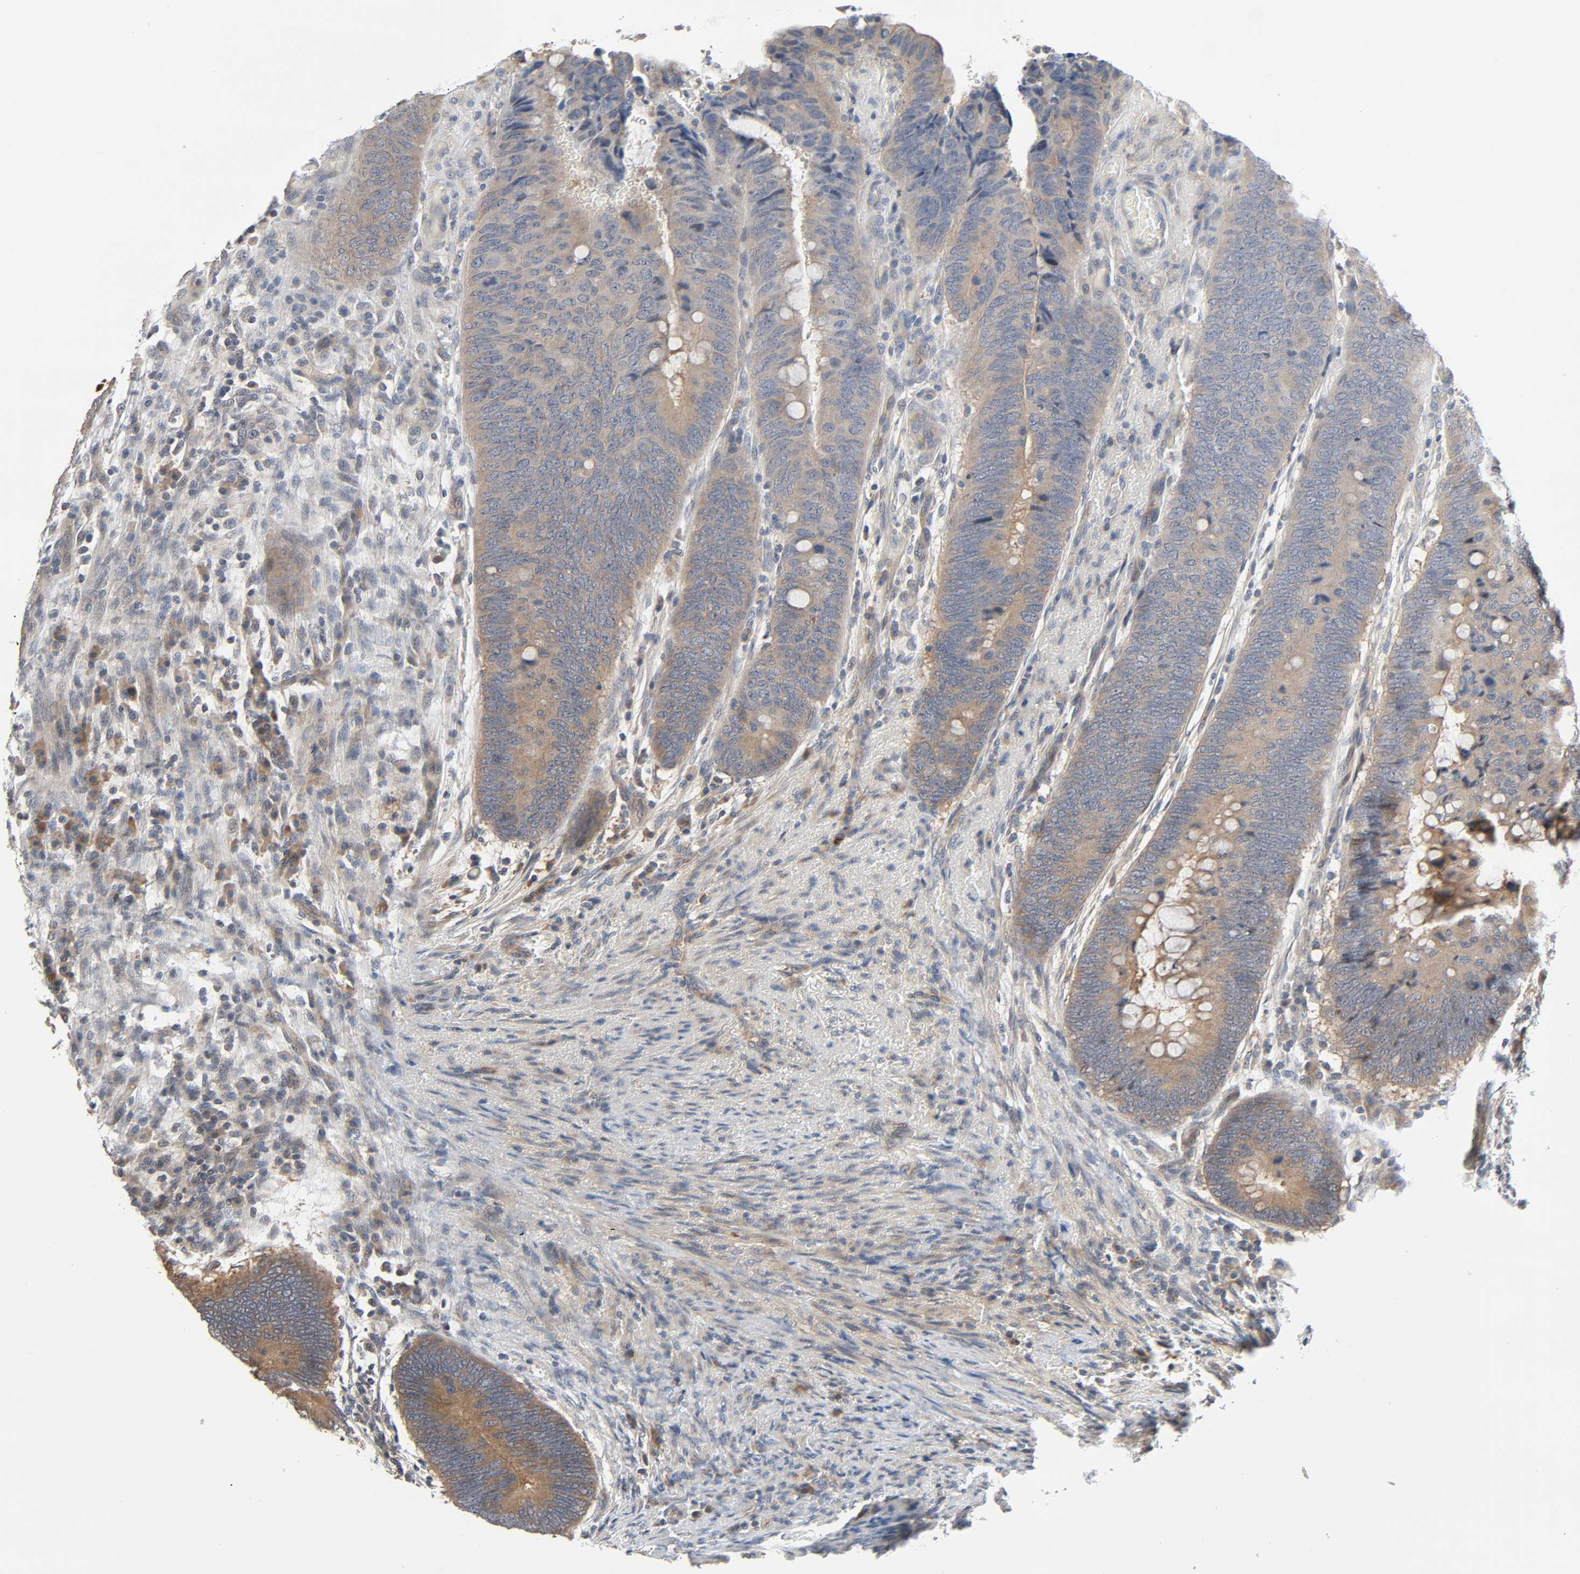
{"staining": {"intensity": "weak", "quantity": ">75%", "location": "cytoplasmic/membranous"}, "tissue": "colorectal cancer", "cell_type": "Tumor cells", "image_type": "cancer", "snomed": [{"axis": "morphology", "description": "Normal tissue, NOS"}, {"axis": "morphology", "description": "Adenocarcinoma, NOS"}, {"axis": "topography", "description": "Rectum"}, {"axis": "topography", "description": "Peripheral nerve tissue"}], "caption": "Colorectal cancer stained with a brown dye demonstrates weak cytoplasmic/membranous positive expression in approximately >75% of tumor cells.", "gene": "PPP2R1B", "patient": {"sex": "male", "age": 92}}